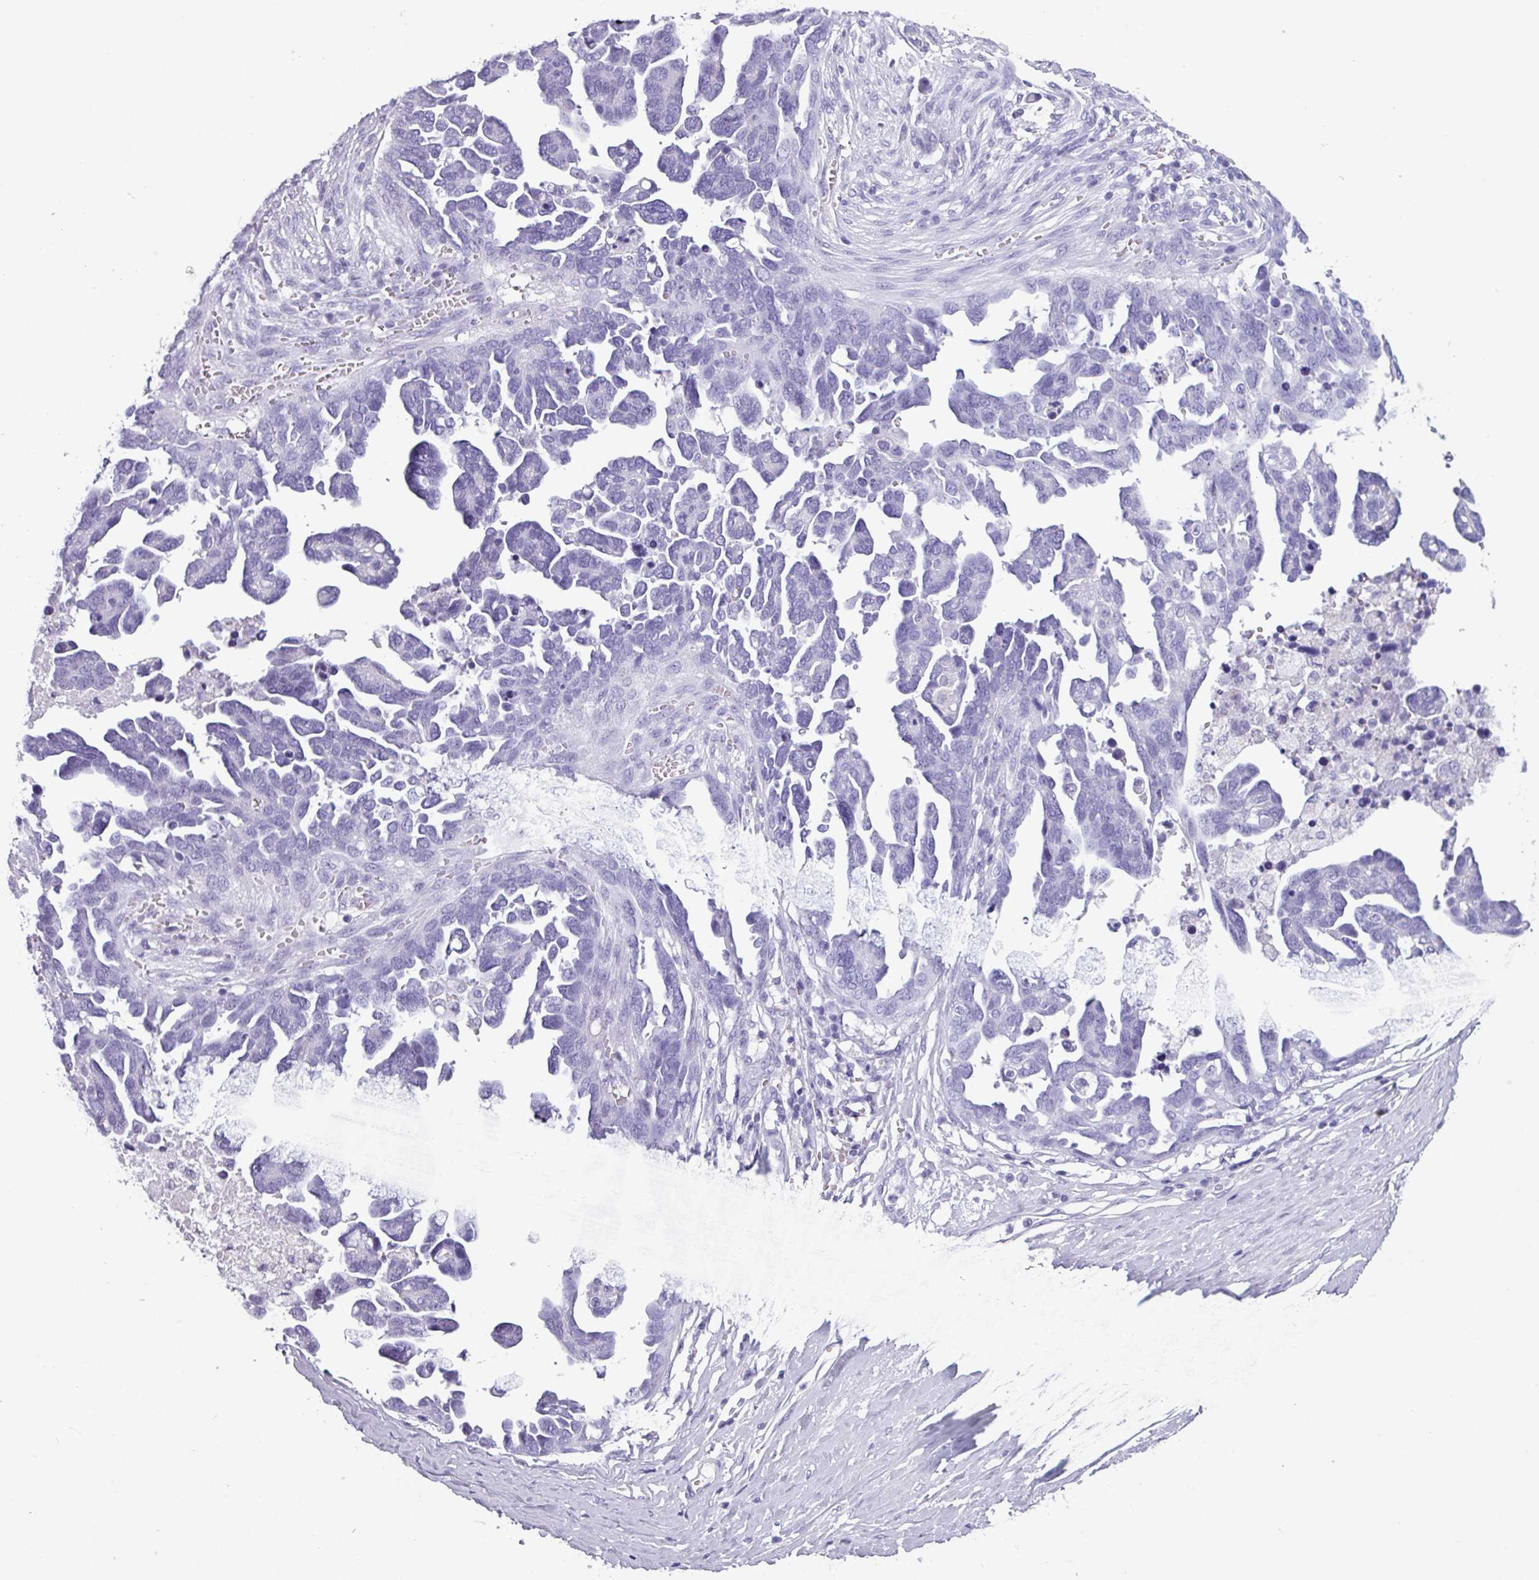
{"staining": {"intensity": "negative", "quantity": "none", "location": "none"}, "tissue": "ovarian cancer", "cell_type": "Tumor cells", "image_type": "cancer", "snomed": [{"axis": "morphology", "description": "Cystadenocarcinoma, serous, NOS"}, {"axis": "topography", "description": "Ovary"}], "caption": "Immunohistochemistry micrograph of neoplastic tissue: serous cystadenocarcinoma (ovarian) stained with DAB reveals no significant protein staining in tumor cells.", "gene": "CAMK1", "patient": {"sex": "female", "age": 54}}